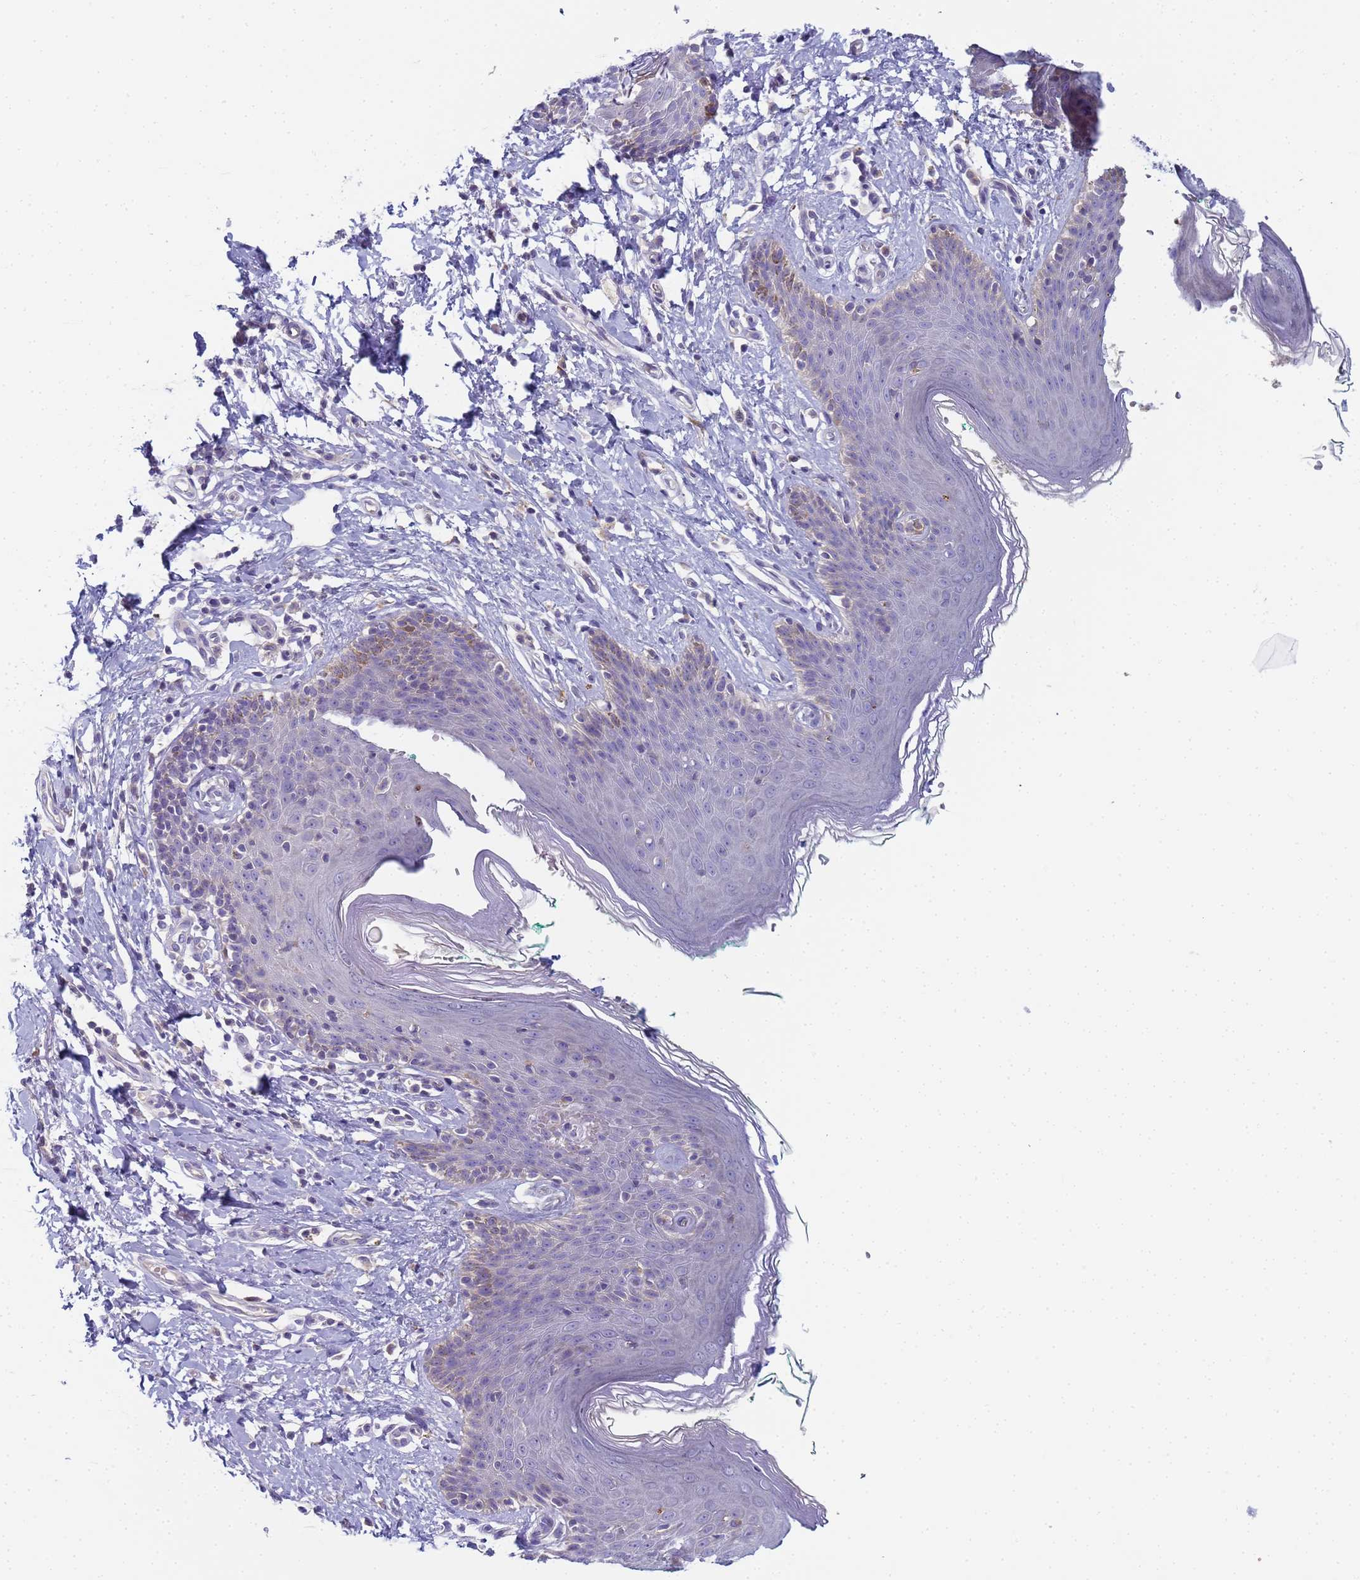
{"staining": {"intensity": "negative", "quantity": "none", "location": "none"}, "tissue": "skin", "cell_type": "Epidermal cells", "image_type": "normal", "snomed": [{"axis": "morphology", "description": "Normal tissue, NOS"}, {"axis": "topography", "description": "Vulva"}], "caption": "Epidermal cells show no significant staining in normal skin.", "gene": "CR1", "patient": {"sex": "female", "age": 66}}